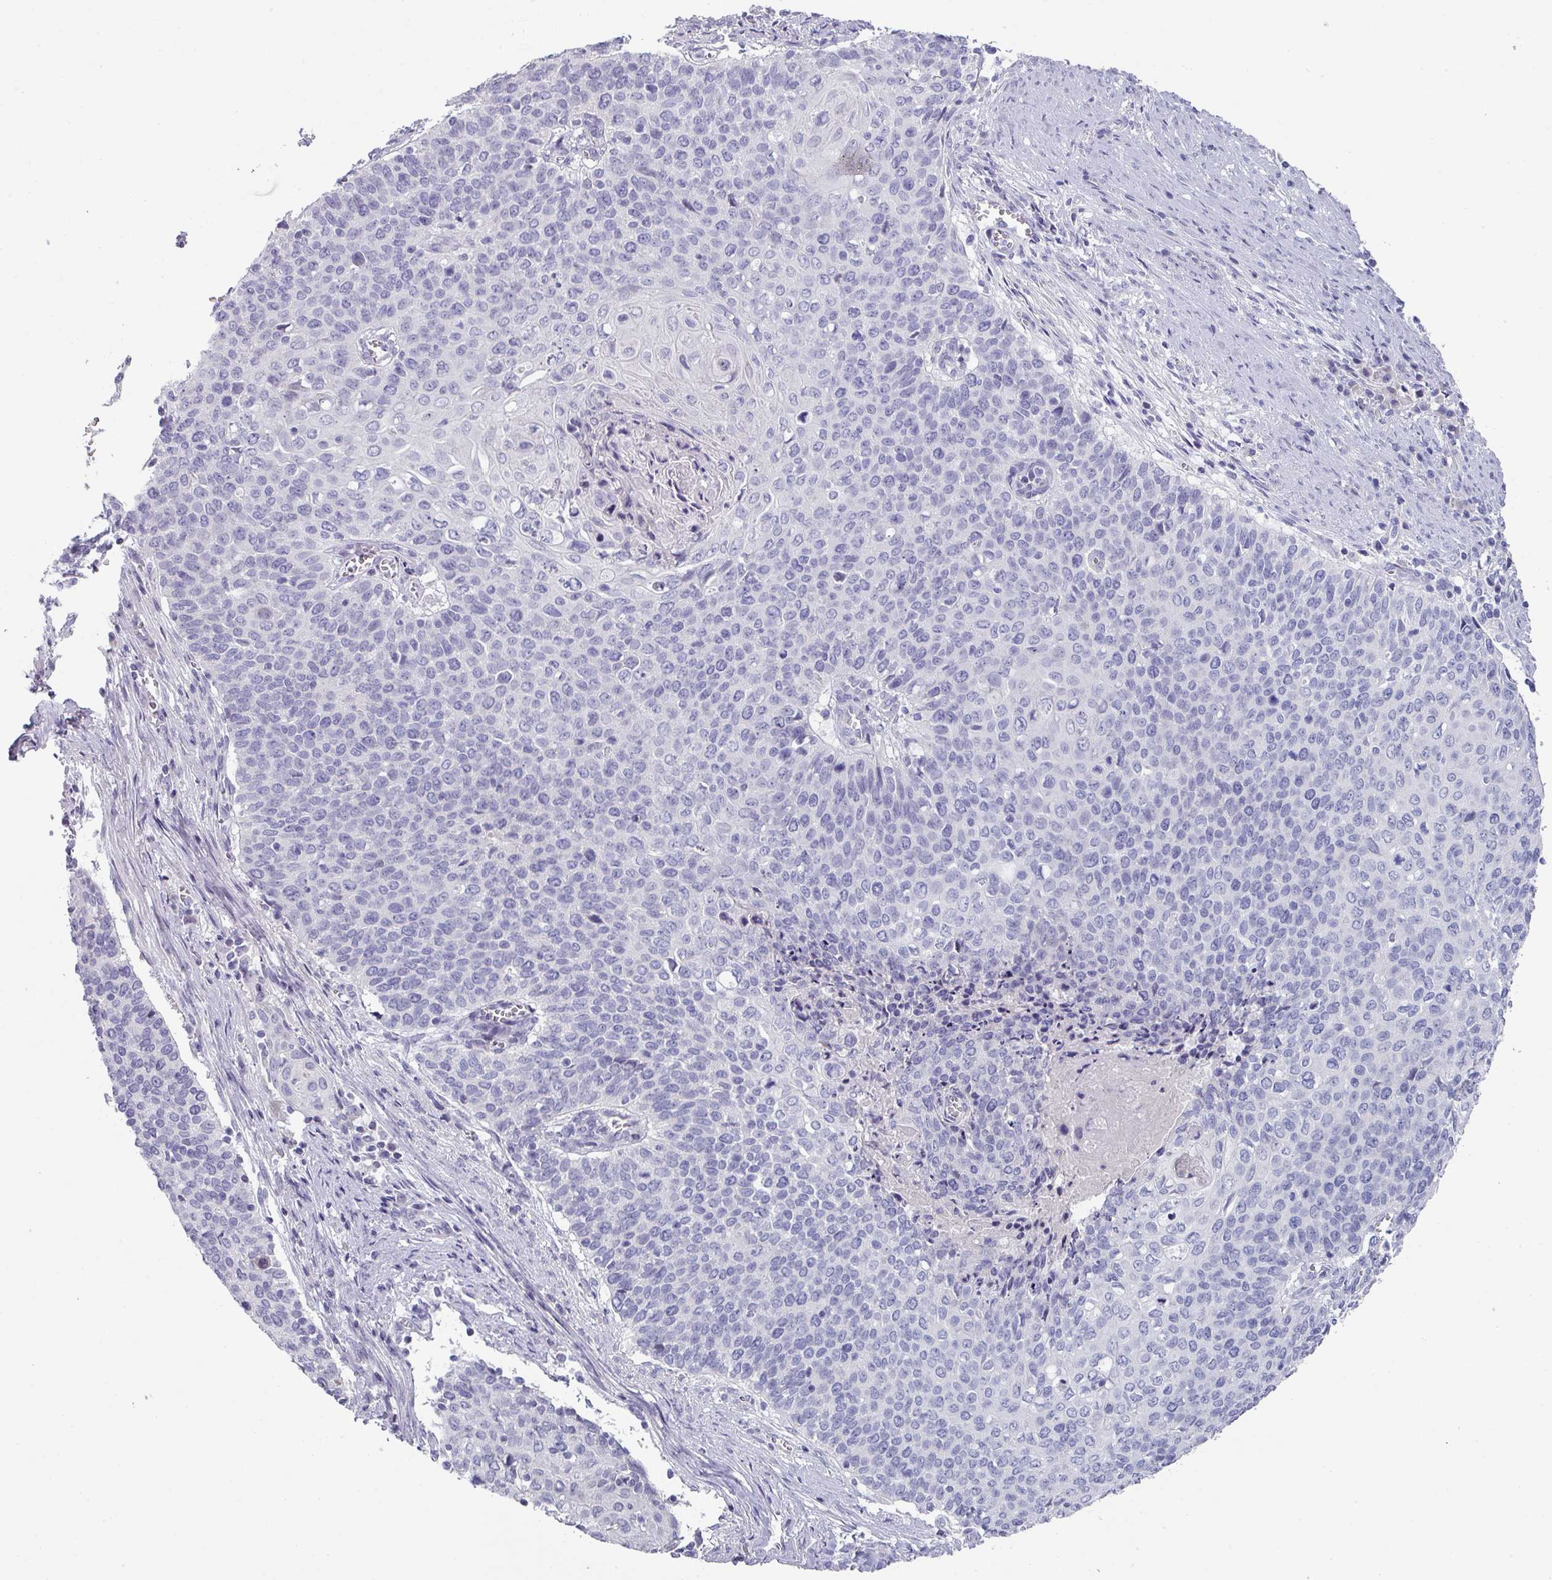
{"staining": {"intensity": "negative", "quantity": "none", "location": "none"}, "tissue": "cervical cancer", "cell_type": "Tumor cells", "image_type": "cancer", "snomed": [{"axis": "morphology", "description": "Squamous cell carcinoma, NOS"}, {"axis": "topography", "description": "Cervix"}], "caption": "Immunohistochemistry (IHC) of human cervical cancer demonstrates no expression in tumor cells.", "gene": "DEFB115", "patient": {"sex": "female", "age": 39}}